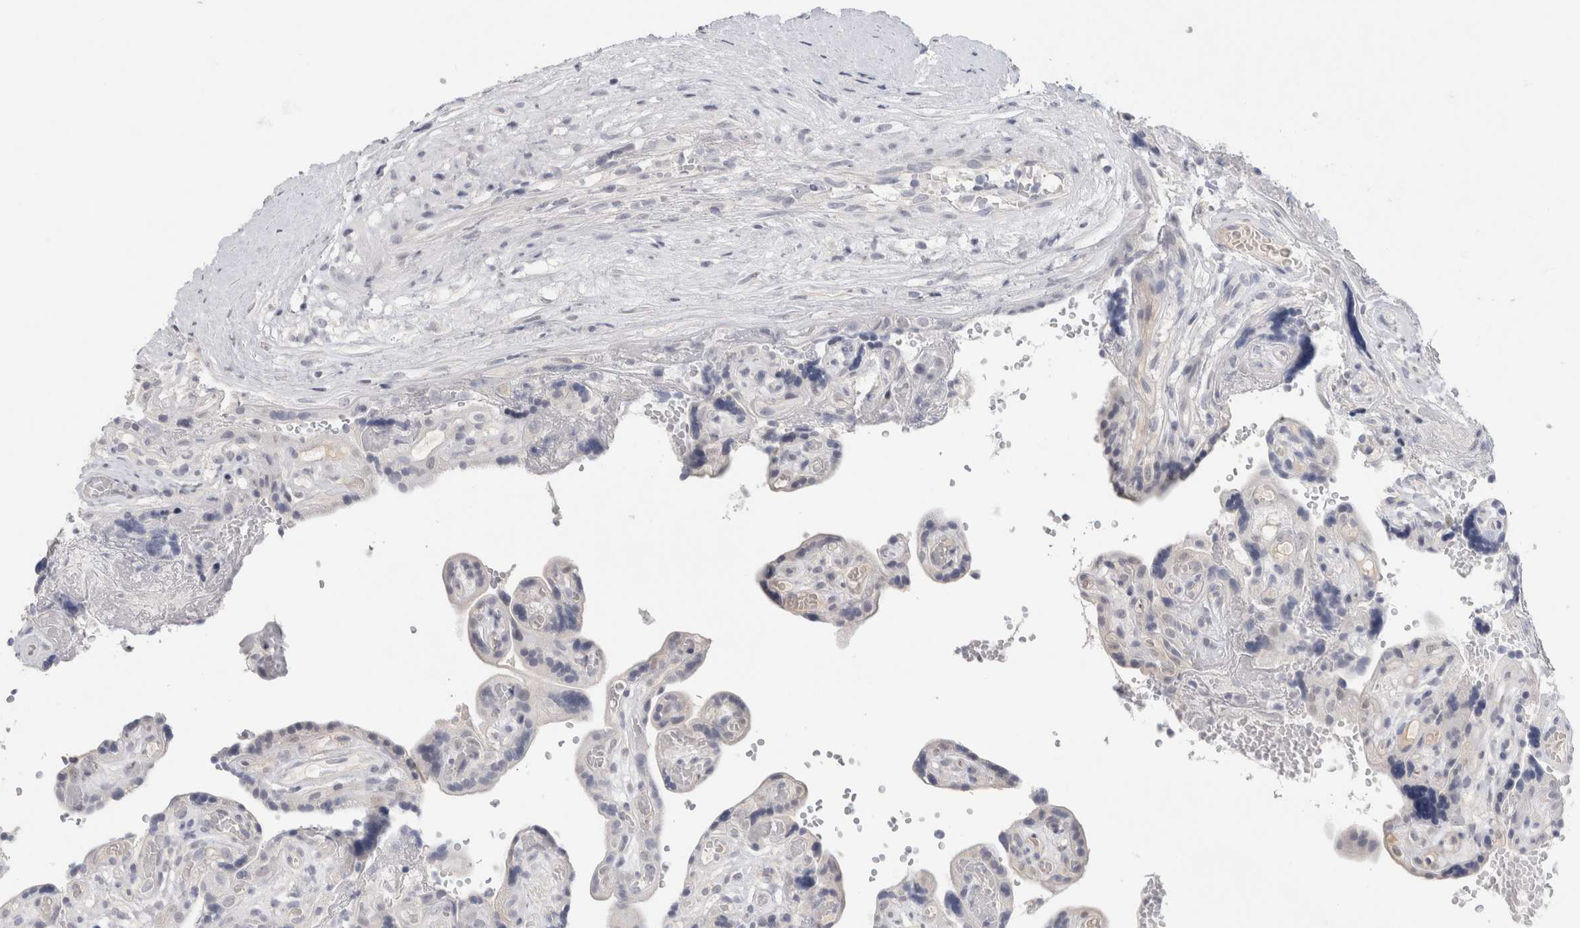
{"staining": {"intensity": "negative", "quantity": "none", "location": "none"}, "tissue": "placenta", "cell_type": "Decidual cells", "image_type": "normal", "snomed": [{"axis": "morphology", "description": "Normal tissue, NOS"}, {"axis": "topography", "description": "Placenta"}], "caption": "High power microscopy histopathology image of an IHC image of normal placenta, revealing no significant expression in decidual cells.", "gene": "TONSL", "patient": {"sex": "female", "age": 30}}